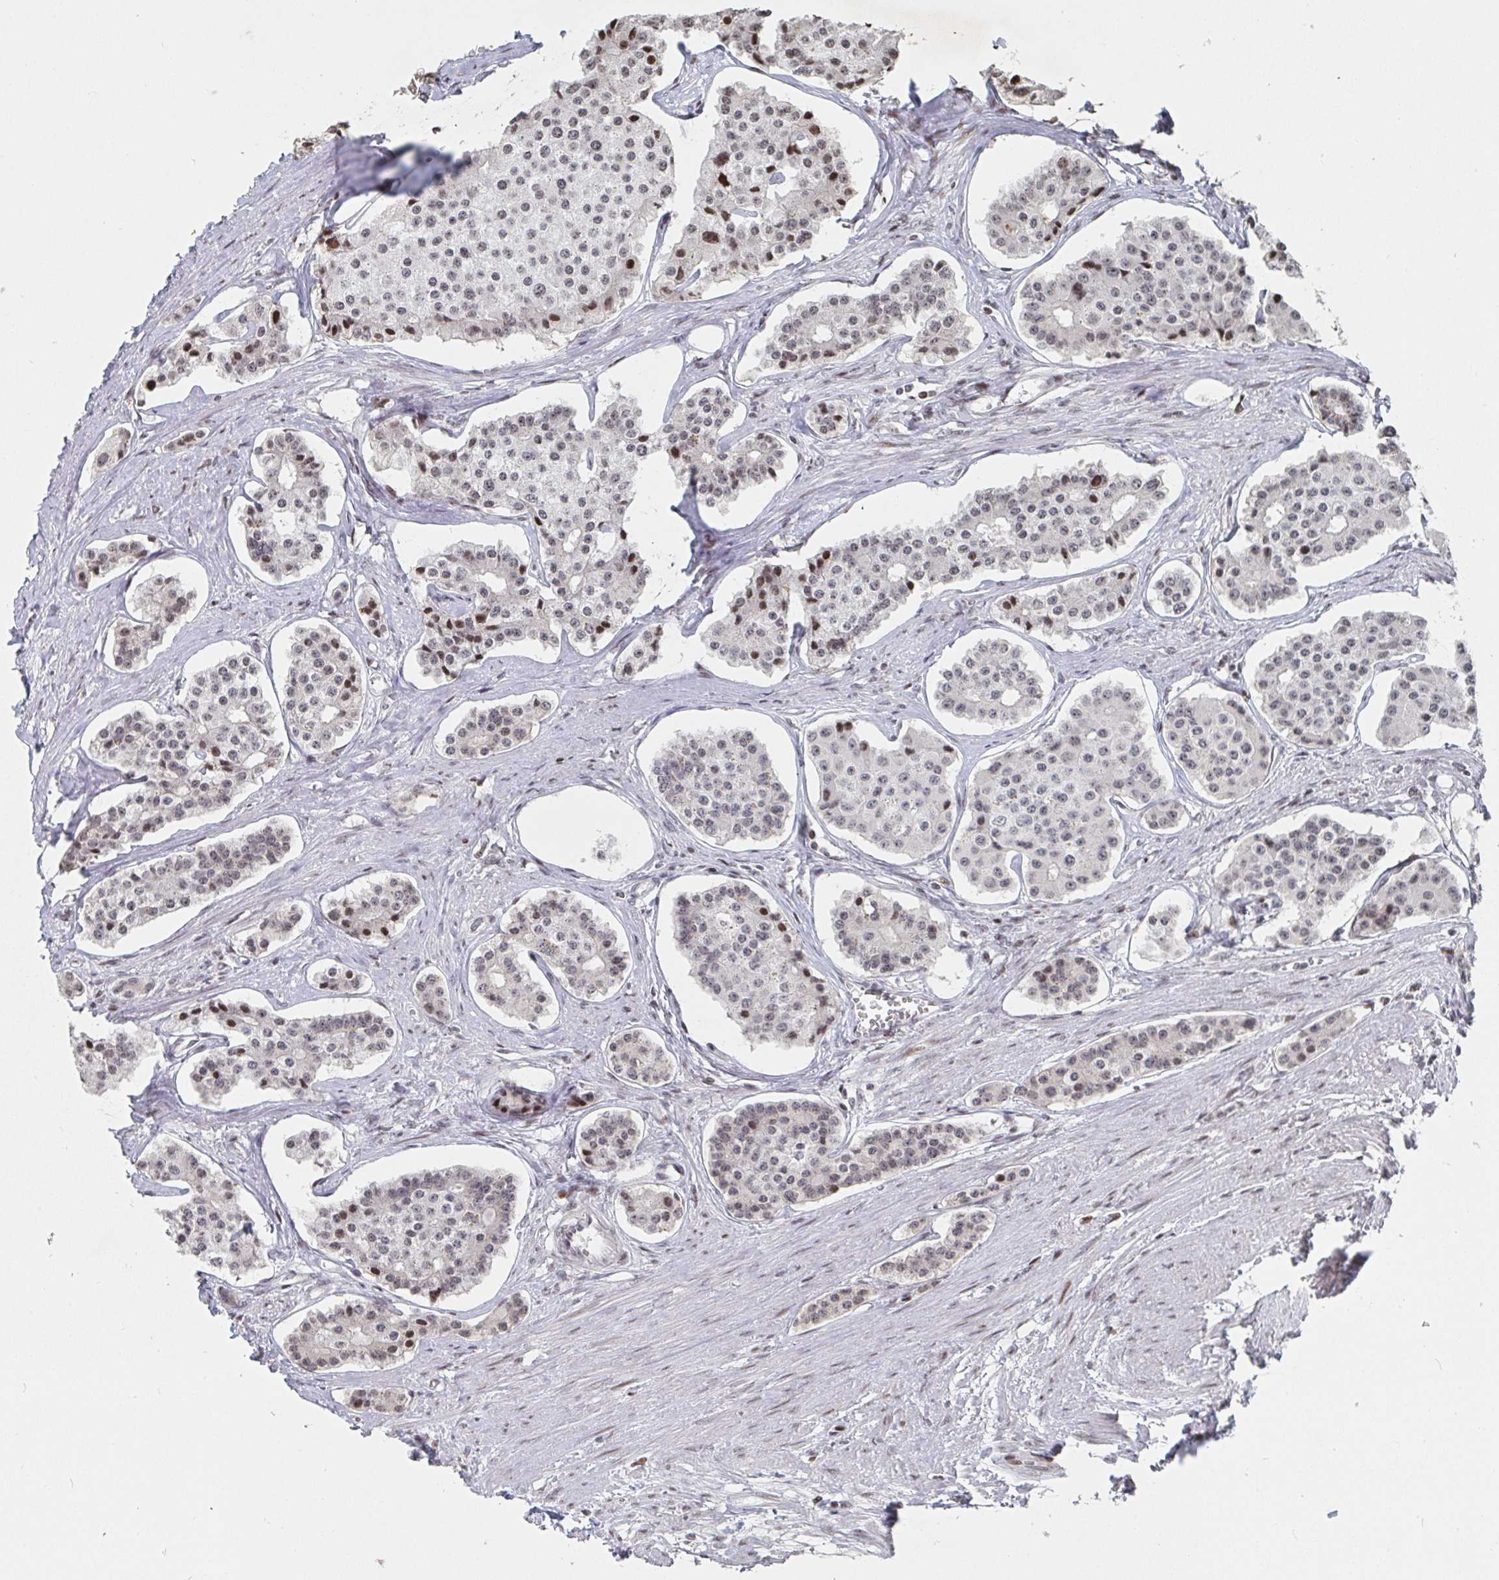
{"staining": {"intensity": "weak", "quantity": "25%-75%", "location": "nuclear"}, "tissue": "carcinoid", "cell_type": "Tumor cells", "image_type": "cancer", "snomed": [{"axis": "morphology", "description": "Carcinoid, malignant, NOS"}, {"axis": "topography", "description": "Small intestine"}], "caption": "Brown immunohistochemical staining in carcinoid (malignant) displays weak nuclear expression in approximately 25%-75% of tumor cells.", "gene": "ZDHHC12", "patient": {"sex": "female", "age": 65}}